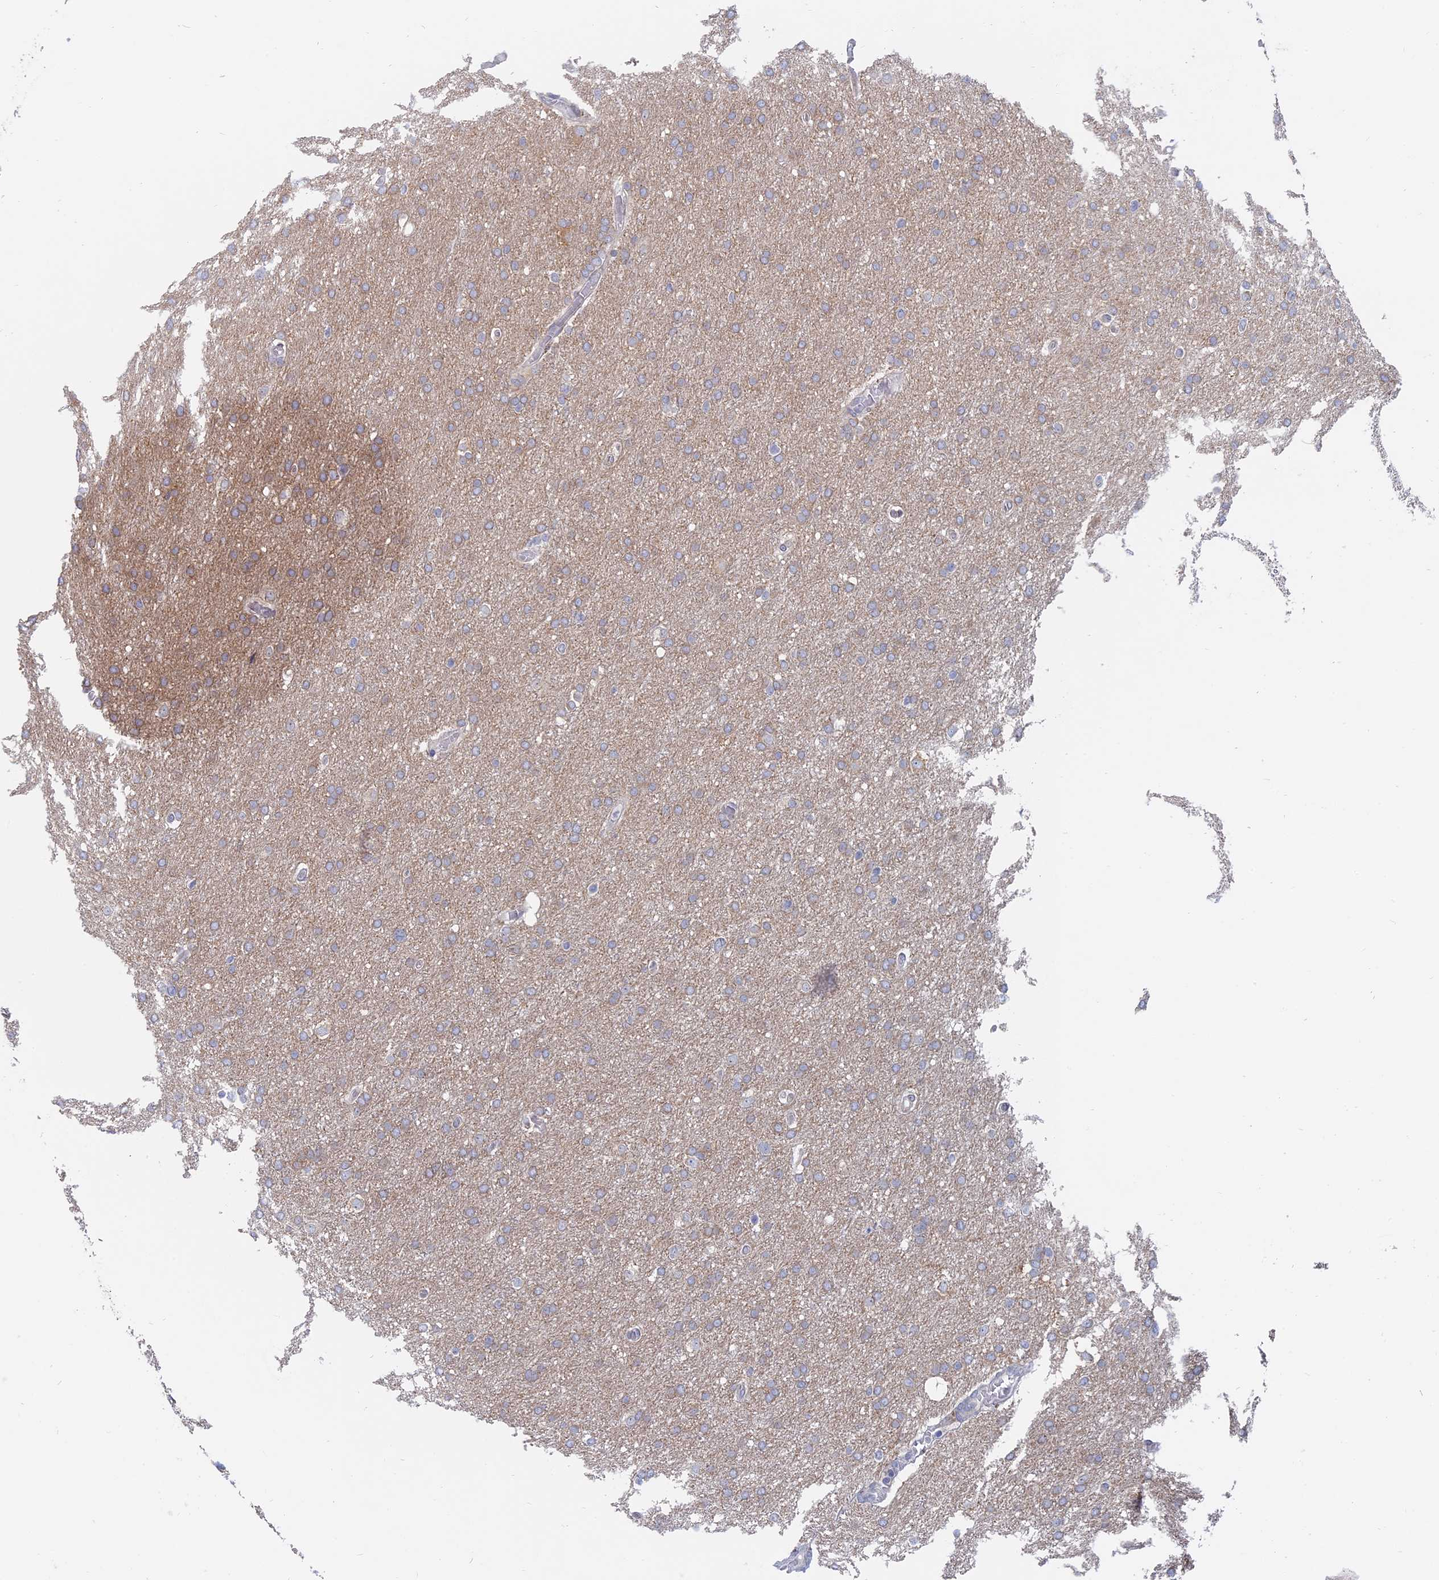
{"staining": {"intensity": "weak", "quantity": "<25%", "location": "cytoplasmic/membranous"}, "tissue": "glioma", "cell_type": "Tumor cells", "image_type": "cancer", "snomed": [{"axis": "morphology", "description": "Glioma, malignant, High grade"}, {"axis": "topography", "description": "Cerebral cortex"}], "caption": "An image of glioma stained for a protein displays no brown staining in tumor cells.", "gene": "TBC1D30", "patient": {"sex": "female", "age": 36}}